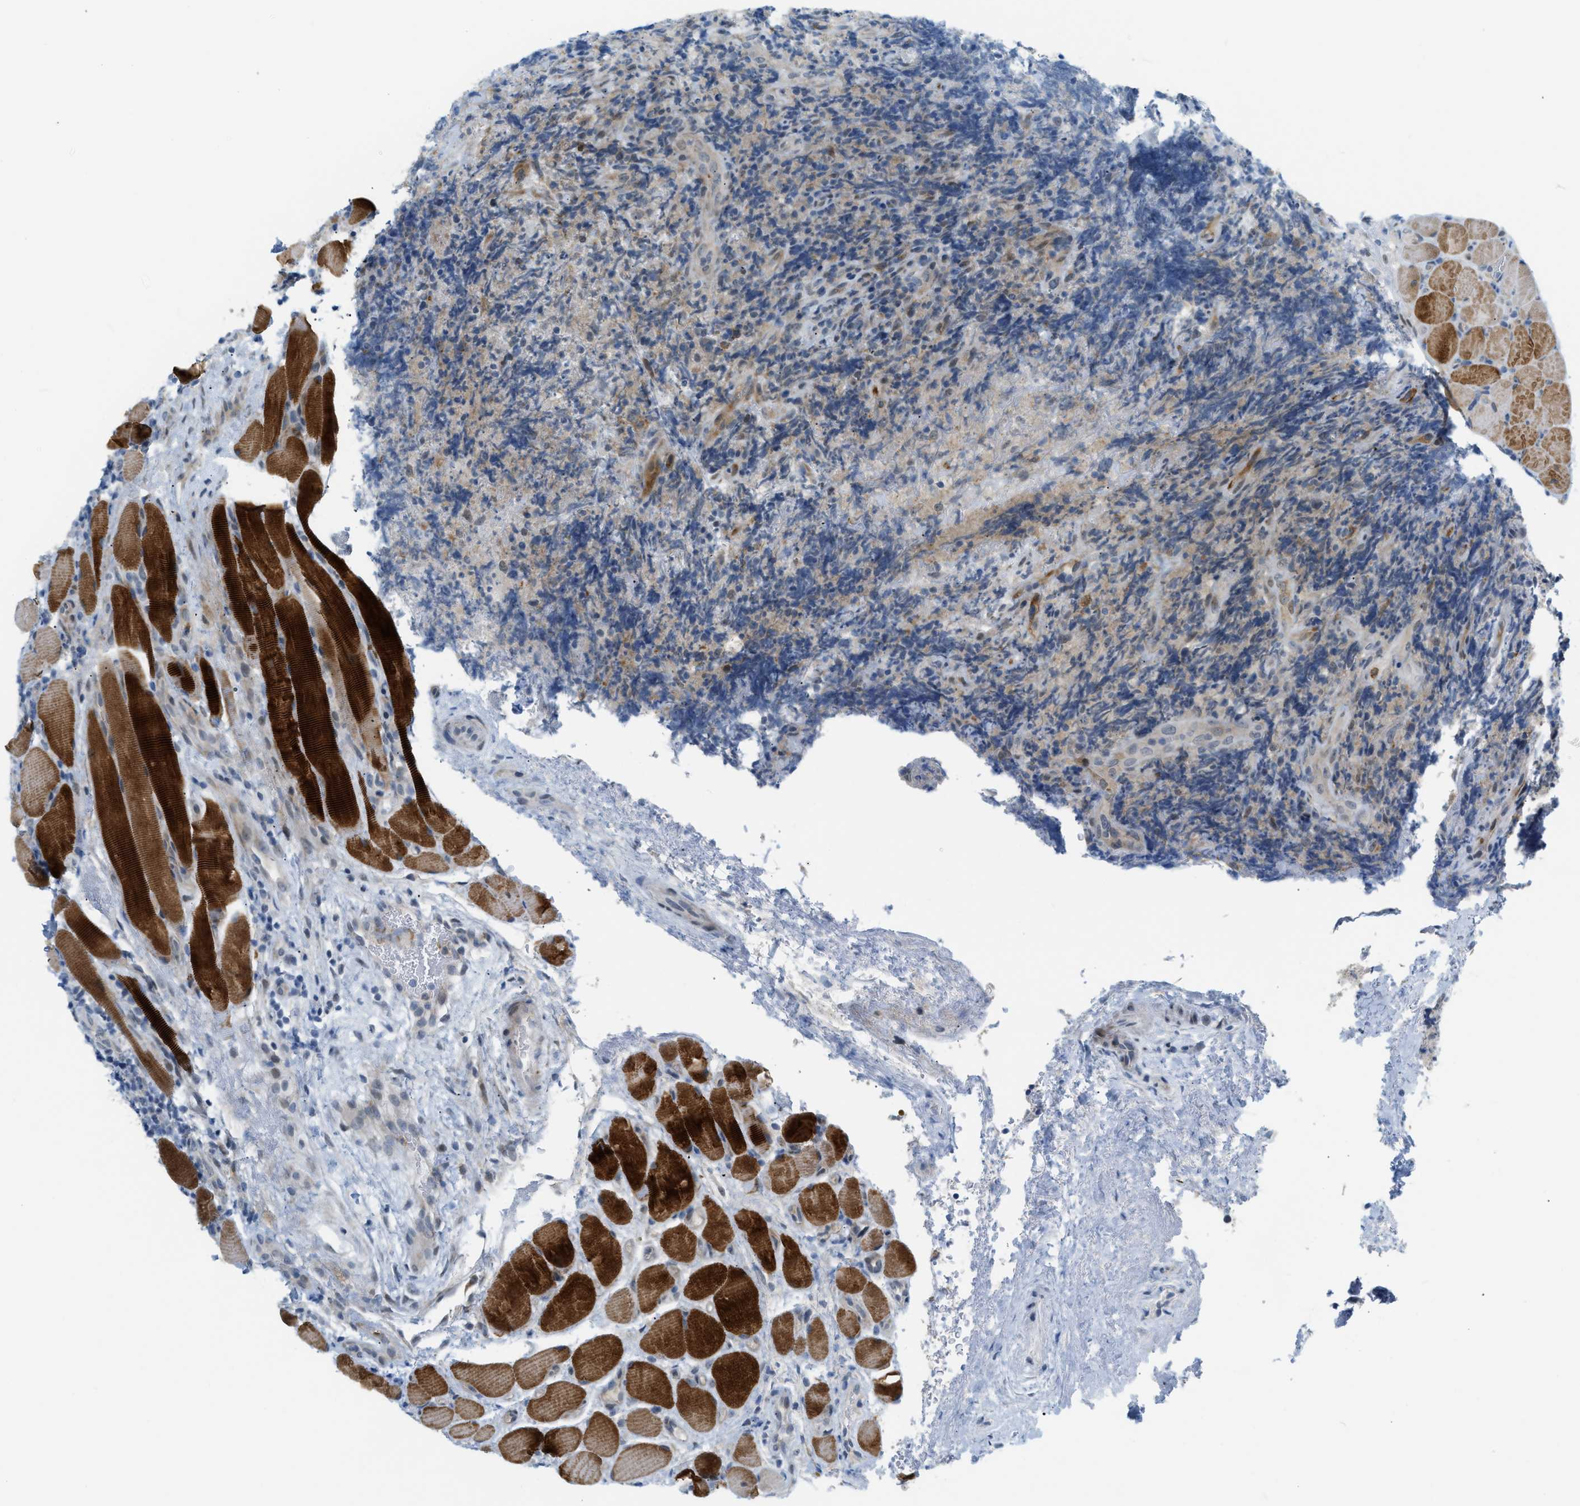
{"staining": {"intensity": "negative", "quantity": "none", "location": "none"}, "tissue": "lymphoma", "cell_type": "Tumor cells", "image_type": "cancer", "snomed": [{"axis": "morphology", "description": "Malignant lymphoma, non-Hodgkin's type, High grade"}, {"axis": "topography", "description": "Tonsil"}], "caption": "DAB immunohistochemical staining of high-grade malignant lymphoma, non-Hodgkin's type exhibits no significant staining in tumor cells.", "gene": "ZNF408", "patient": {"sex": "female", "age": 36}}